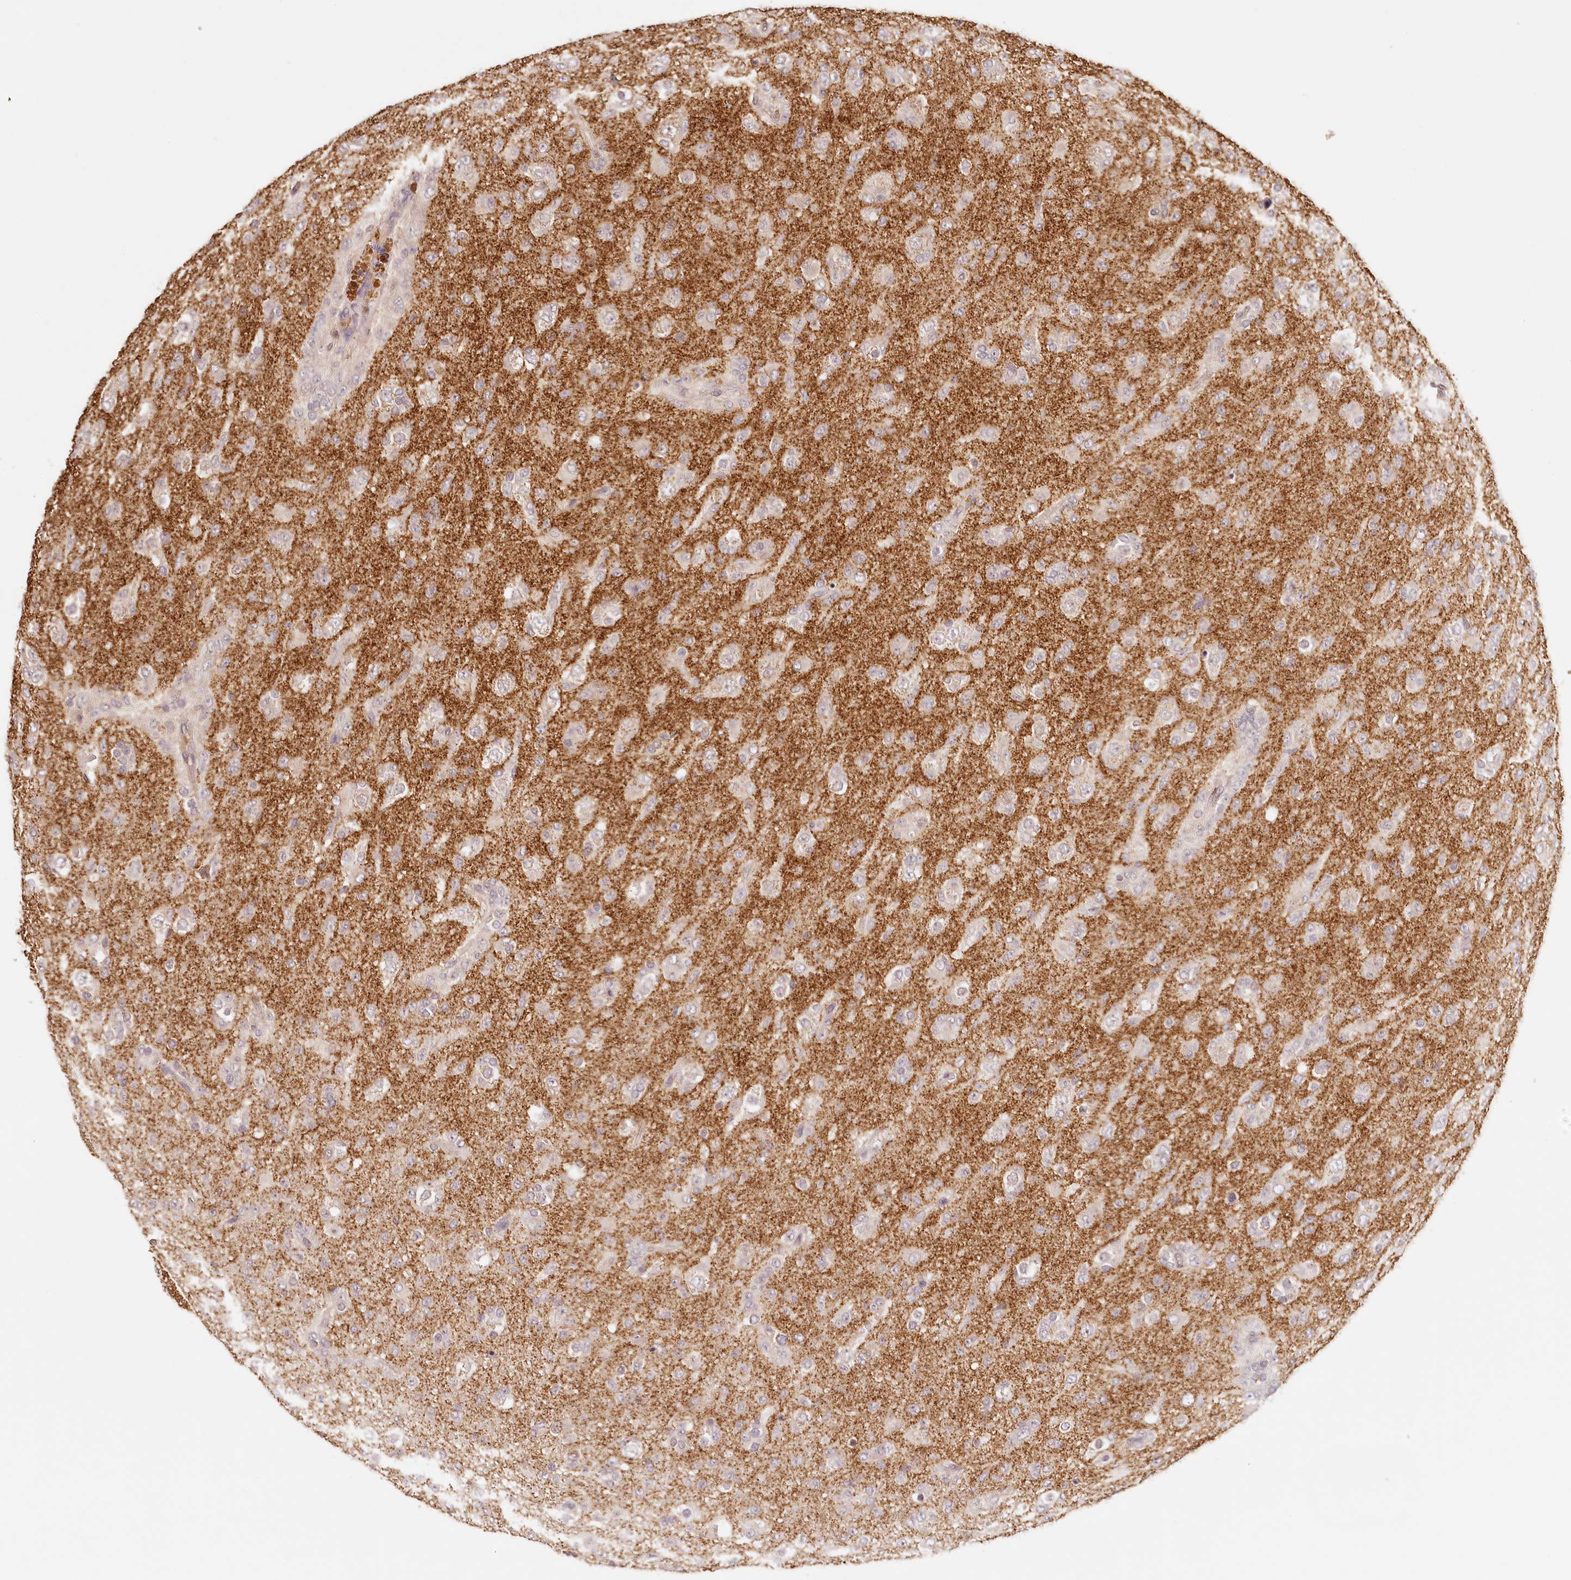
{"staining": {"intensity": "negative", "quantity": "none", "location": "none"}, "tissue": "glioma", "cell_type": "Tumor cells", "image_type": "cancer", "snomed": [{"axis": "morphology", "description": "Glioma, malignant, Low grade"}, {"axis": "topography", "description": "Brain"}], "caption": "DAB immunohistochemical staining of glioma displays no significant staining in tumor cells. The staining was performed using DAB (3,3'-diaminobenzidine) to visualize the protein expression in brown, while the nuclei were stained in blue with hematoxylin (Magnification: 20x).", "gene": "SYNGR1", "patient": {"sex": "male", "age": 65}}